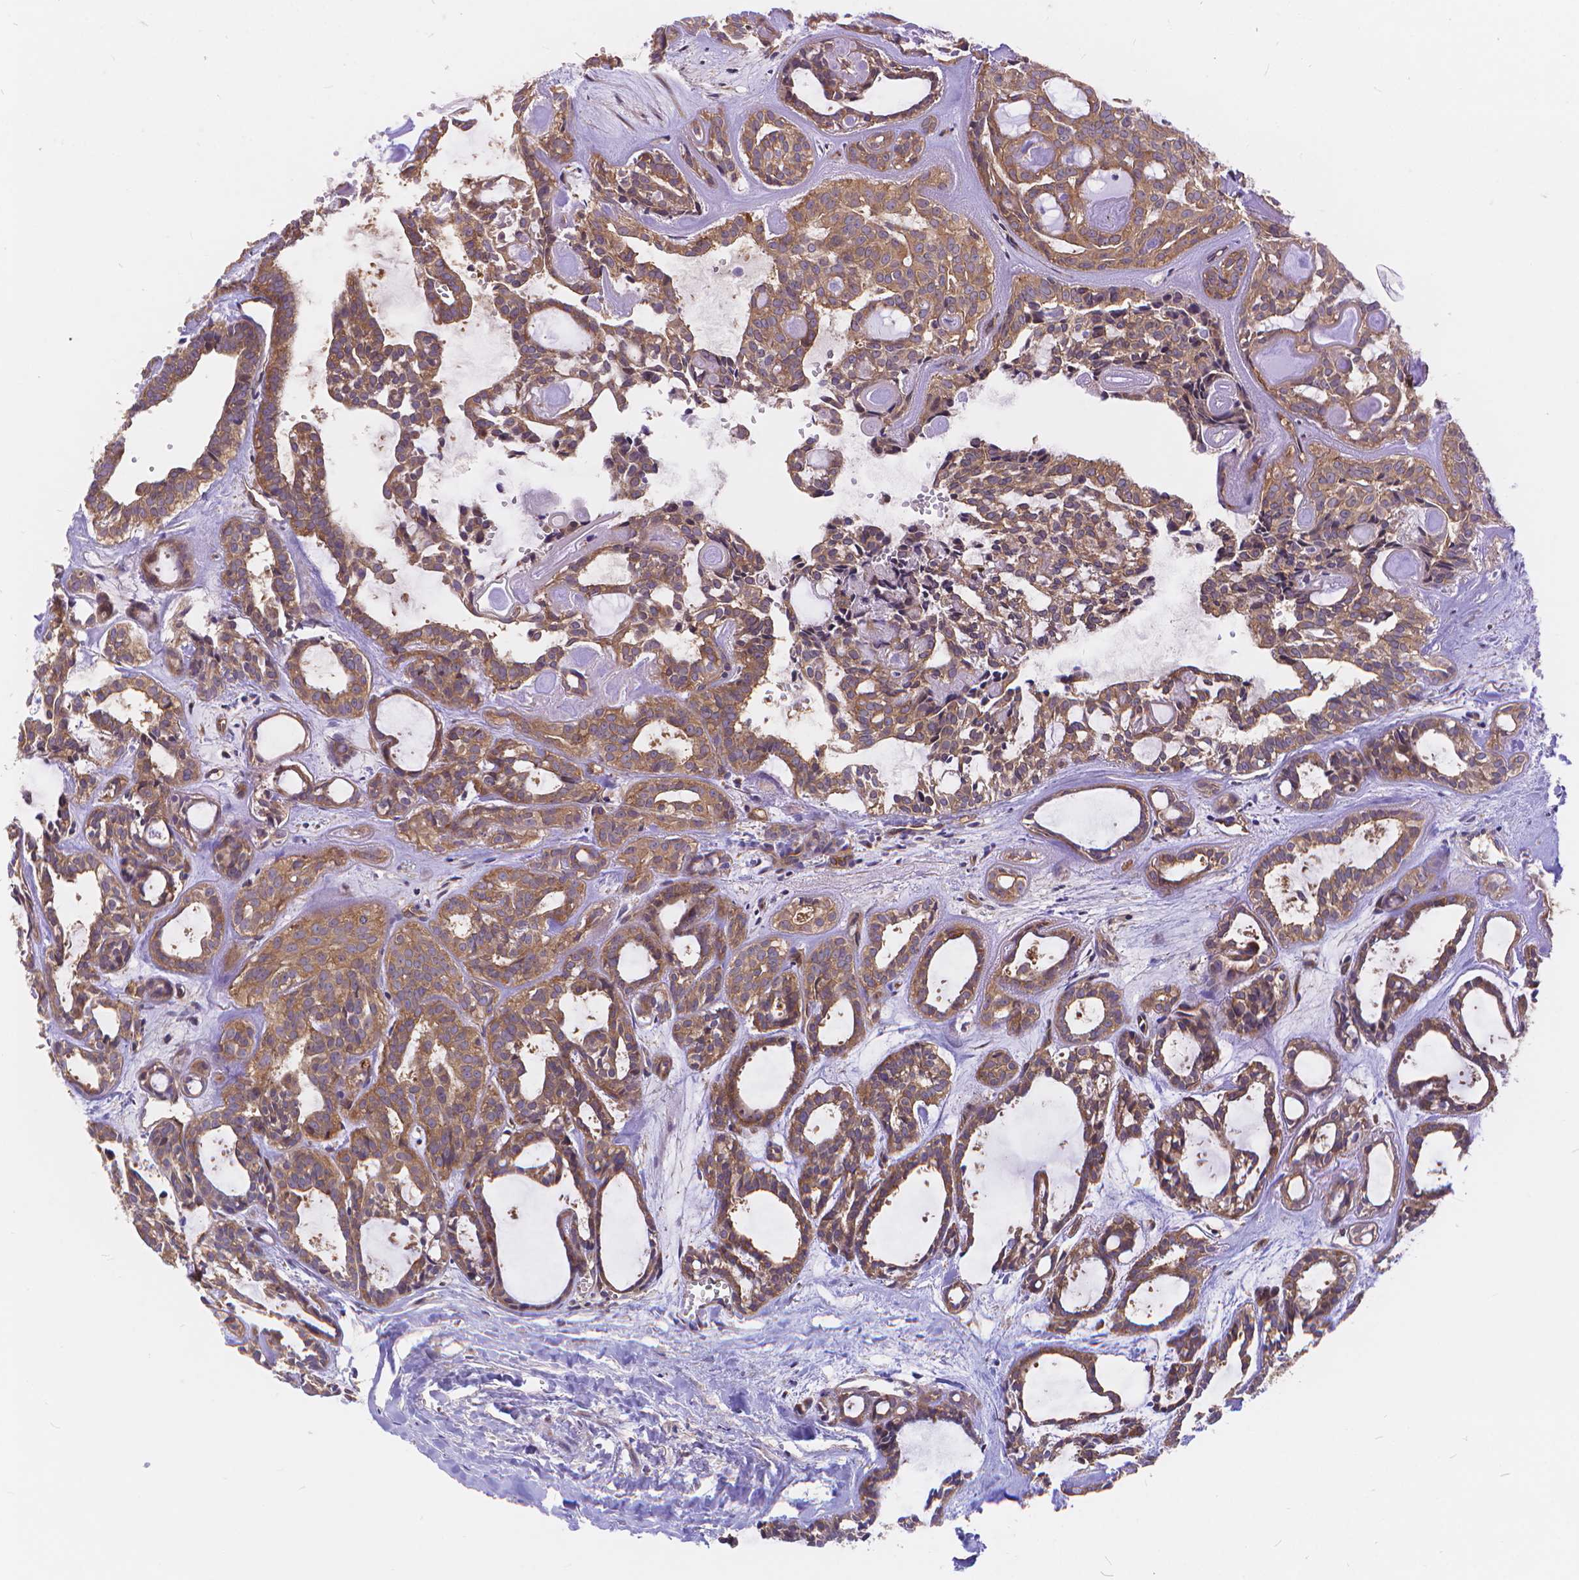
{"staining": {"intensity": "moderate", "quantity": ">75%", "location": "cytoplasmic/membranous"}, "tissue": "head and neck cancer", "cell_type": "Tumor cells", "image_type": "cancer", "snomed": [{"axis": "morphology", "description": "Adenocarcinoma, NOS"}, {"axis": "topography", "description": "Head-Neck"}], "caption": "The histopathology image demonstrates staining of head and neck cancer, revealing moderate cytoplasmic/membranous protein staining (brown color) within tumor cells.", "gene": "ARAP1", "patient": {"sex": "female", "age": 62}}